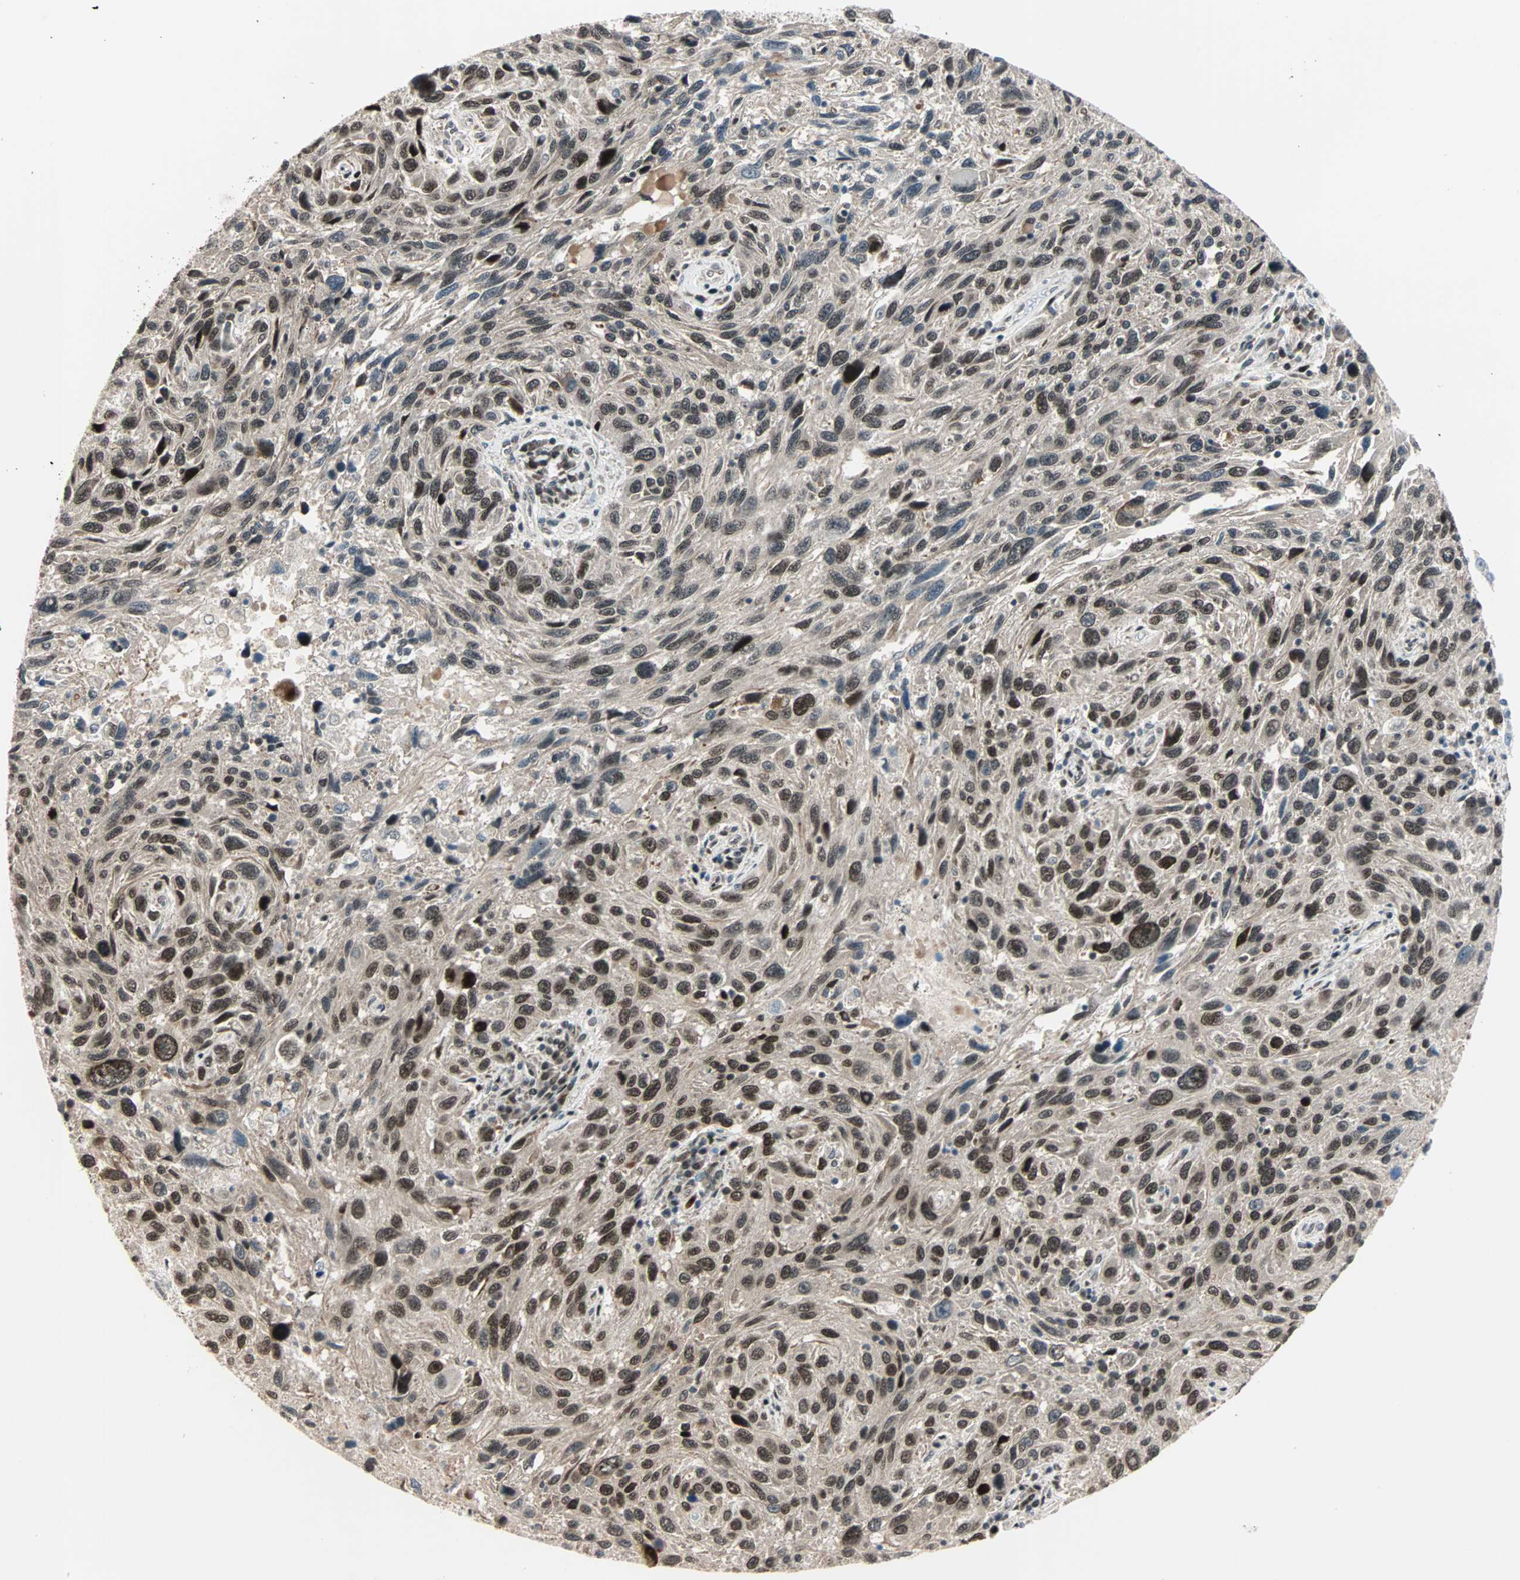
{"staining": {"intensity": "moderate", "quantity": ">75%", "location": "nuclear"}, "tissue": "melanoma", "cell_type": "Tumor cells", "image_type": "cancer", "snomed": [{"axis": "morphology", "description": "Malignant melanoma, NOS"}, {"axis": "topography", "description": "Skin"}], "caption": "This image demonstrates IHC staining of human melanoma, with medium moderate nuclear expression in about >75% of tumor cells.", "gene": "CBX4", "patient": {"sex": "male", "age": 53}}